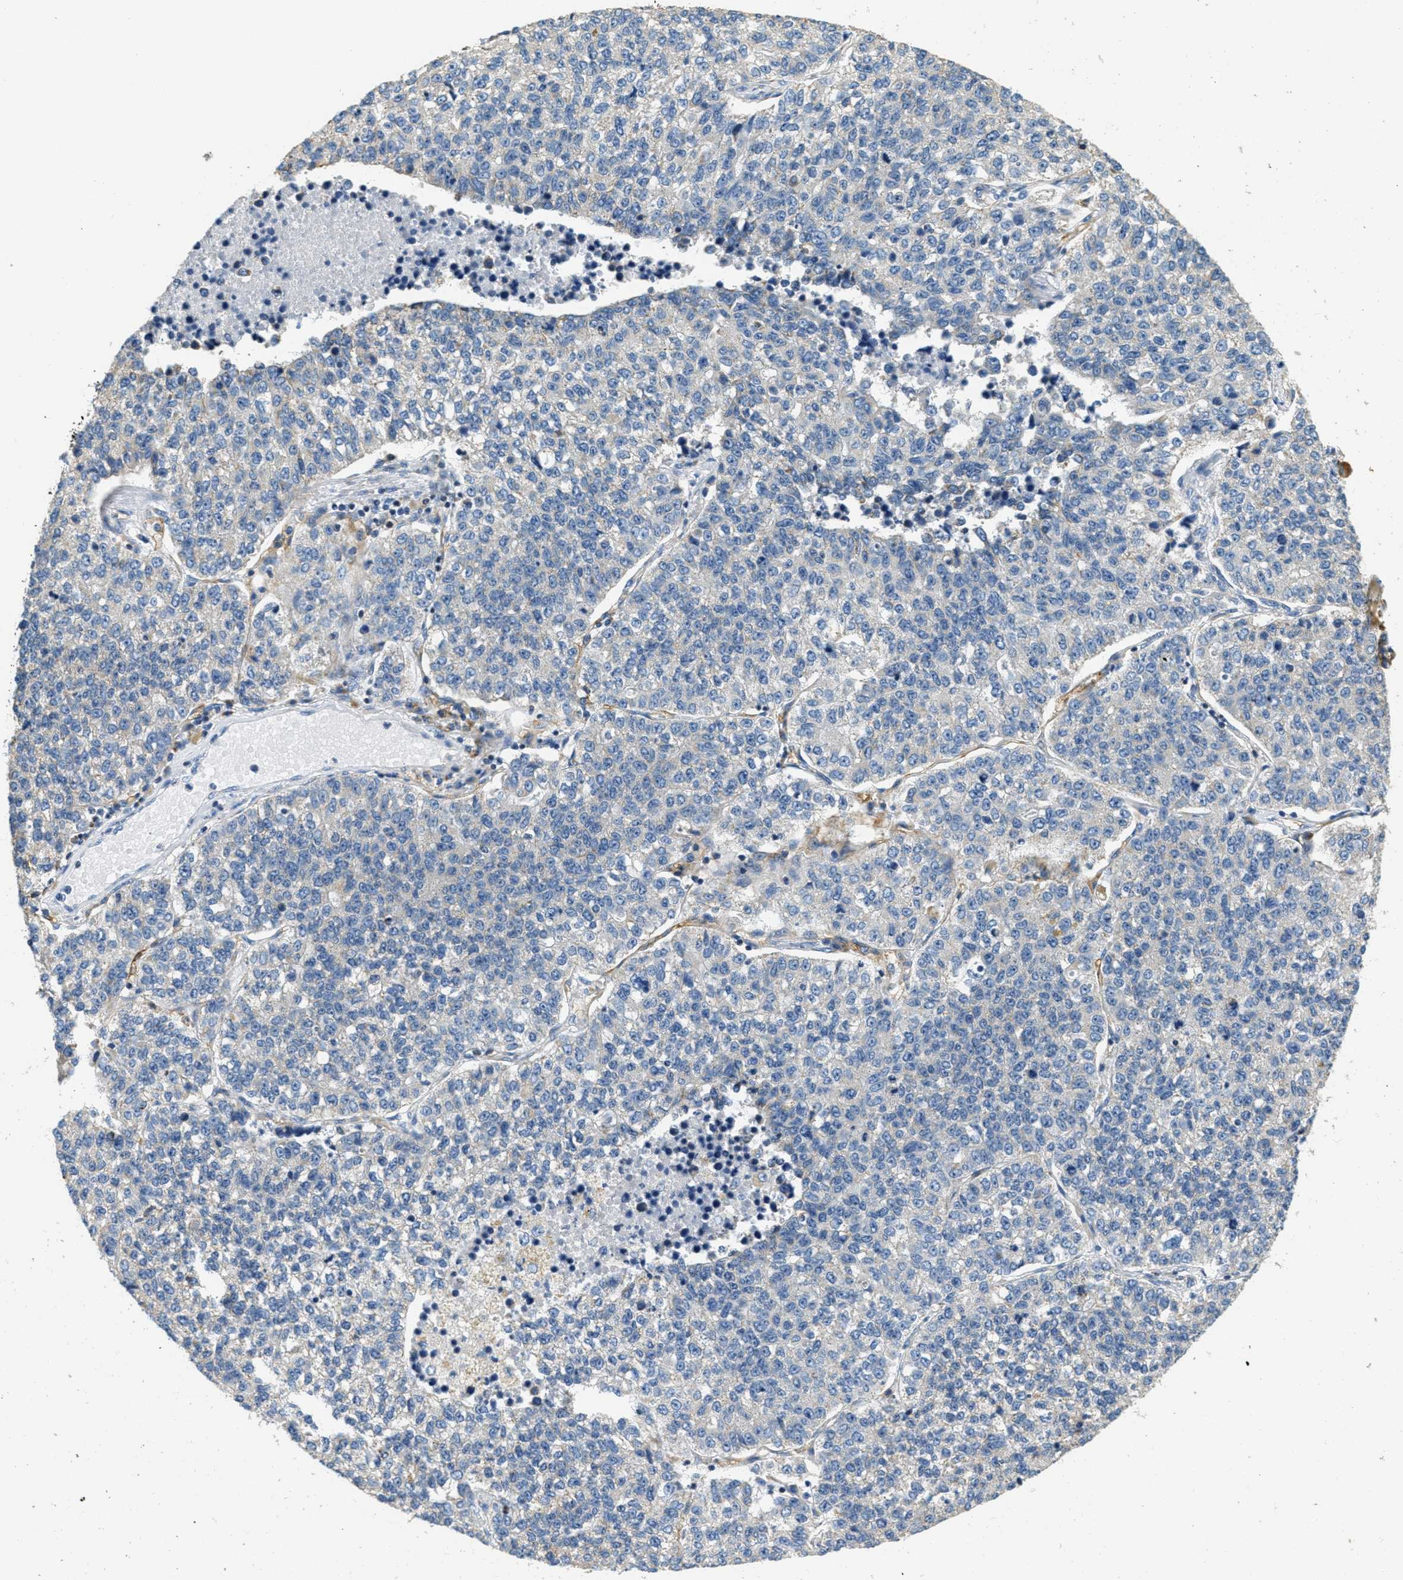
{"staining": {"intensity": "negative", "quantity": "none", "location": "none"}, "tissue": "lung cancer", "cell_type": "Tumor cells", "image_type": "cancer", "snomed": [{"axis": "morphology", "description": "Adenocarcinoma, NOS"}, {"axis": "topography", "description": "Lung"}], "caption": "An immunohistochemistry micrograph of adenocarcinoma (lung) is shown. There is no staining in tumor cells of adenocarcinoma (lung).", "gene": "CA4", "patient": {"sex": "male", "age": 49}}